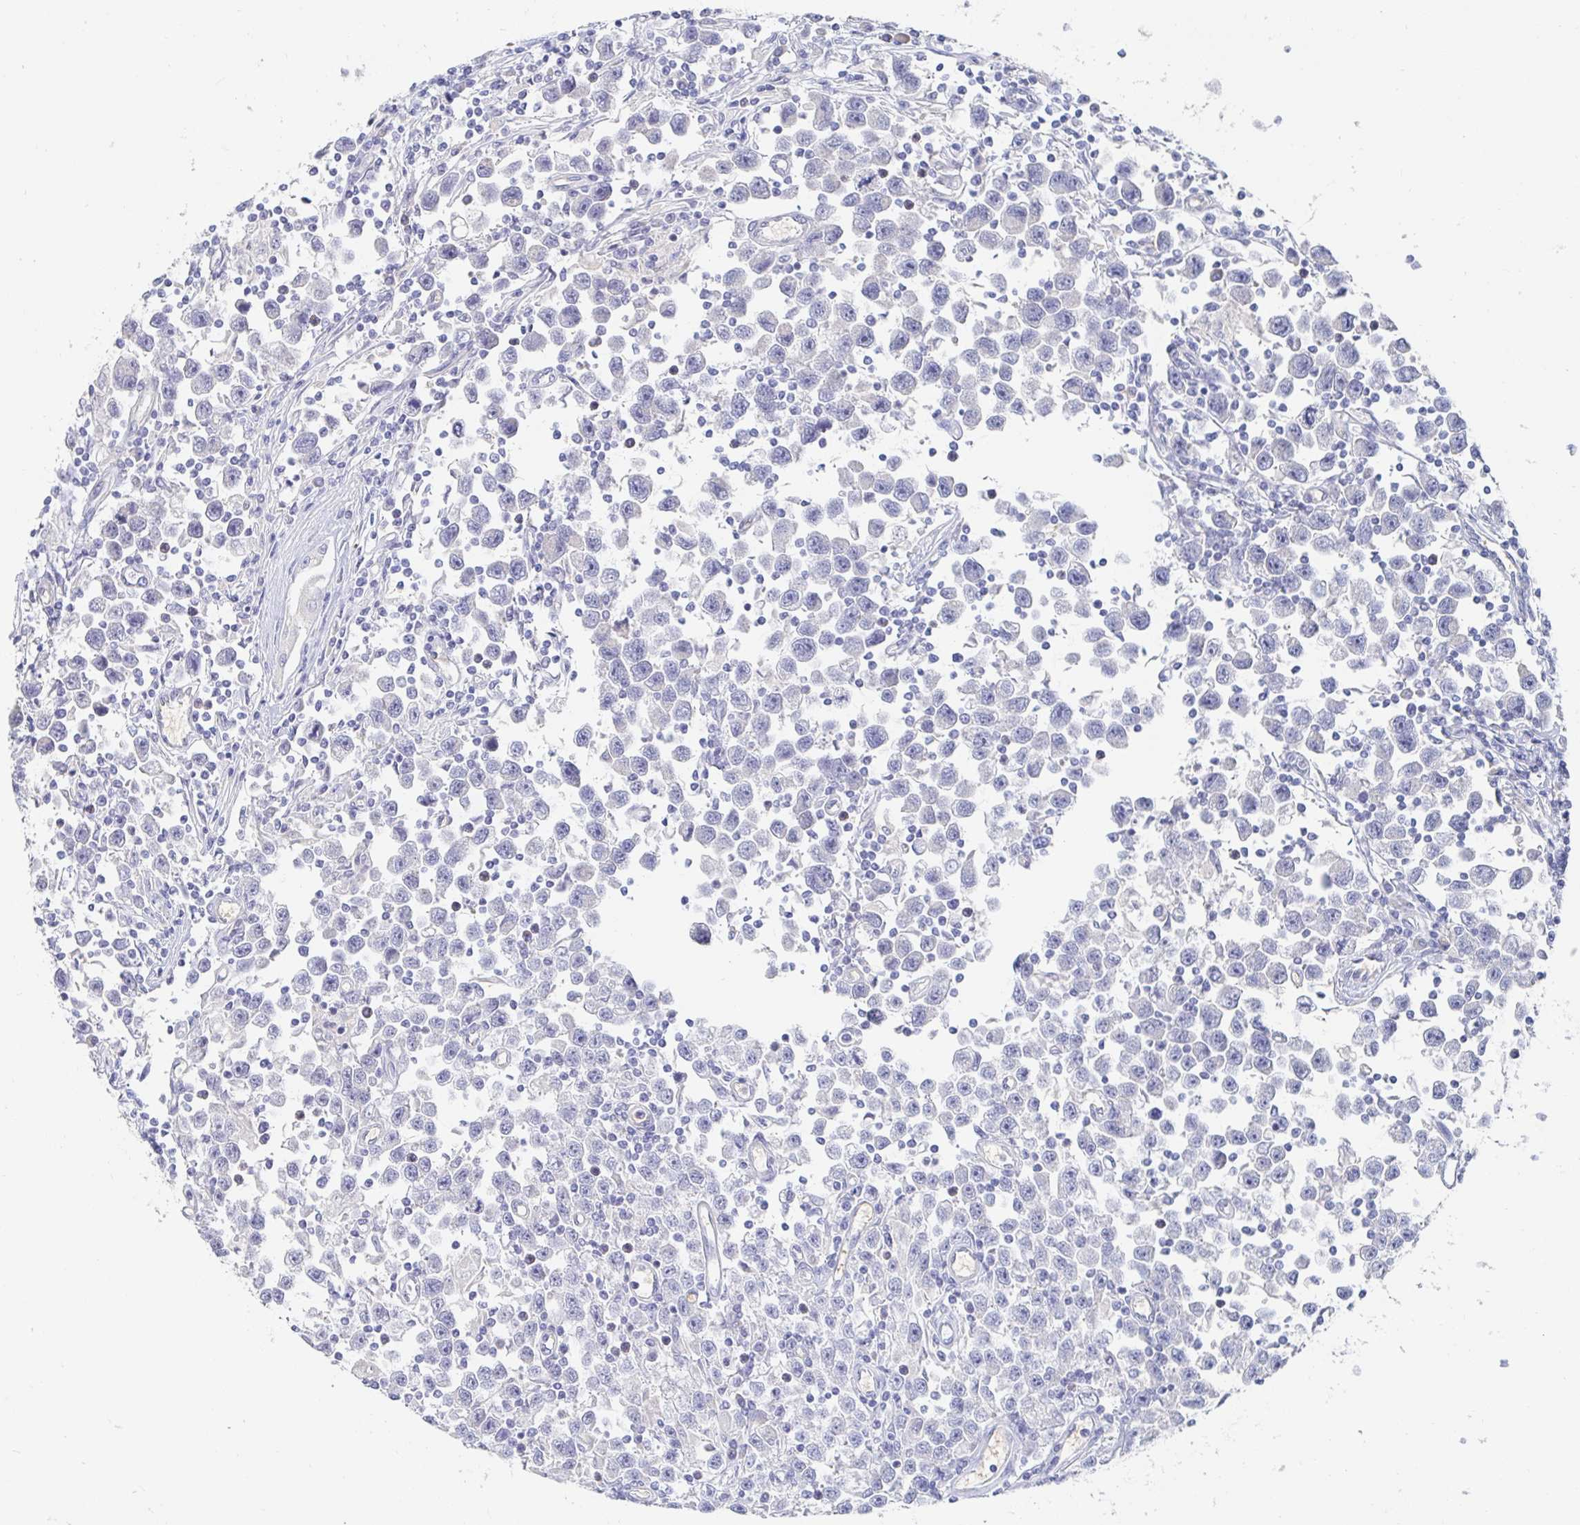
{"staining": {"intensity": "negative", "quantity": "none", "location": "none"}, "tissue": "testis cancer", "cell_type": "Tumor cells", "image_type": "cancer", "snomed": [{"axis": "morphology", "description": "Seminoma, NOS"}, {"axis": "topography", "description": "Testis"}], "caption": "Immunohistochemical staining of human testis cancer displays no significant expression in tumor cells. (DAB (3,3'-diaminobenzidine) immunohistochemistry (IHC) visualized using brightfield microscopy, high magnification).", "gene": "SPPL3", "patient": {"sex": "male", "age": 31}}